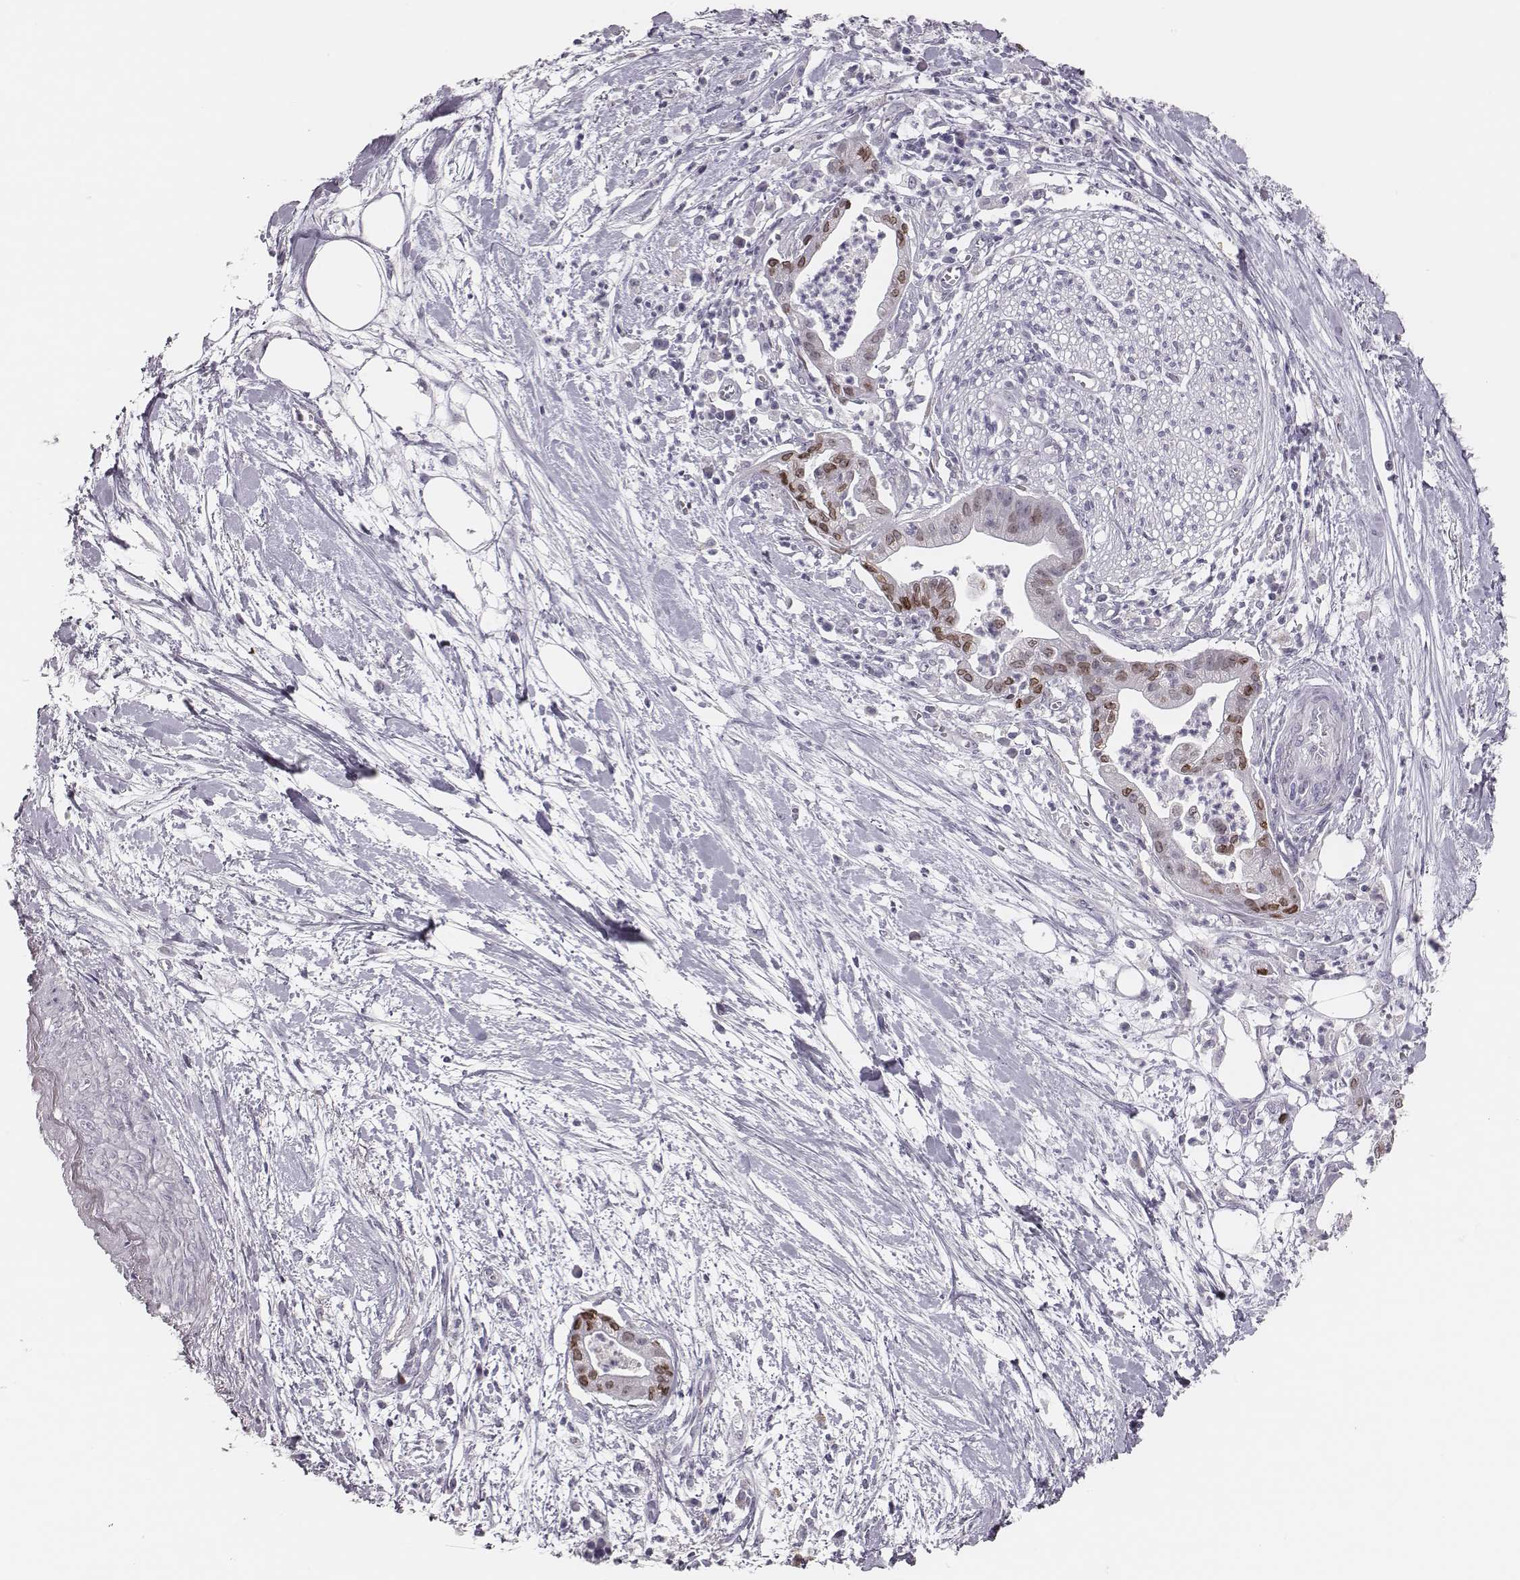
{"staining": {"intensity": "moderate", "quantity": "25%-75%", "location": "nuclear"}, "tissue": "pancreatic cancer", "cell_type": "Tumor cells", "image_type": "cancer", "snomed": [{"axis": "morphology", "description": "Normal tissue, NOS"}, {"axis": "morphology", "description": "Adenocarcinoma, NOS"}, {"axis": "topography", "description": "Lymph node"}, {"axis": "topography", "description": "Pancreas"}], "caption": "Human pancreatic cancer (adenocarcinoma) stained for a protein (brown) exhibits moderate nuclear positive expression in about 25%-75% of tumor cells.", "gene": "ADGRF4", "patient": {"sex": "female", "age": 58}}